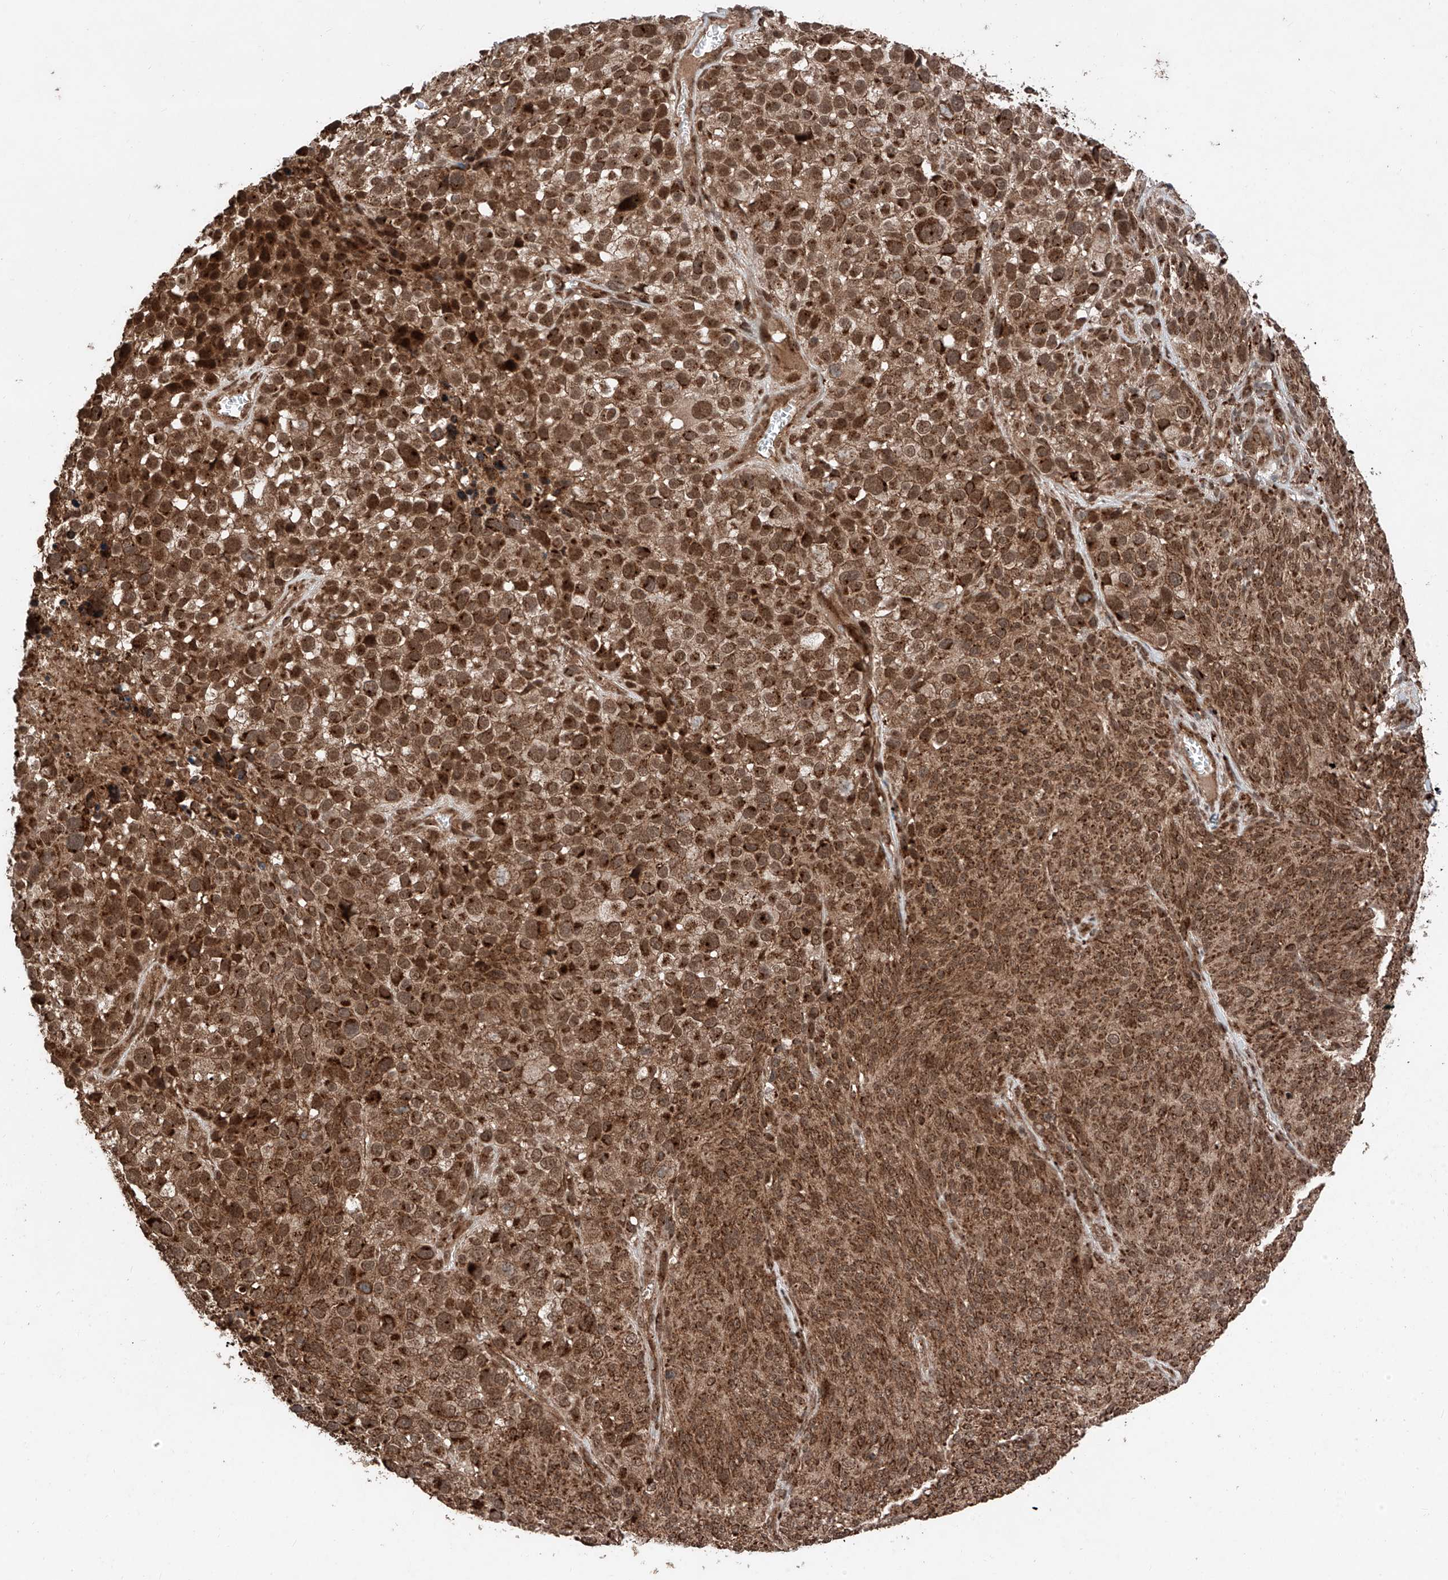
{"staining": {"intensity": "strong", "quantity": ">75%", "location": "cytoplasmic/membranous,nuclear"}, "tissue": "melanoma", "cell_type": "Tumor cells", "image_type": "cancer", "snomed": [{"axis": "morphology", "description": "Malignant melanoma, NOS"}, {"axis": "topography", "description": "Skin of trunk"}], "caption": "Protein expression analysis of human malignant melanoma reveals strong cytoplasmic/membranous and nuclear staining in about >75% of tumor cells.", "gene": "ZSCAN29", "patient": {"sex": "male", "age": 71}}